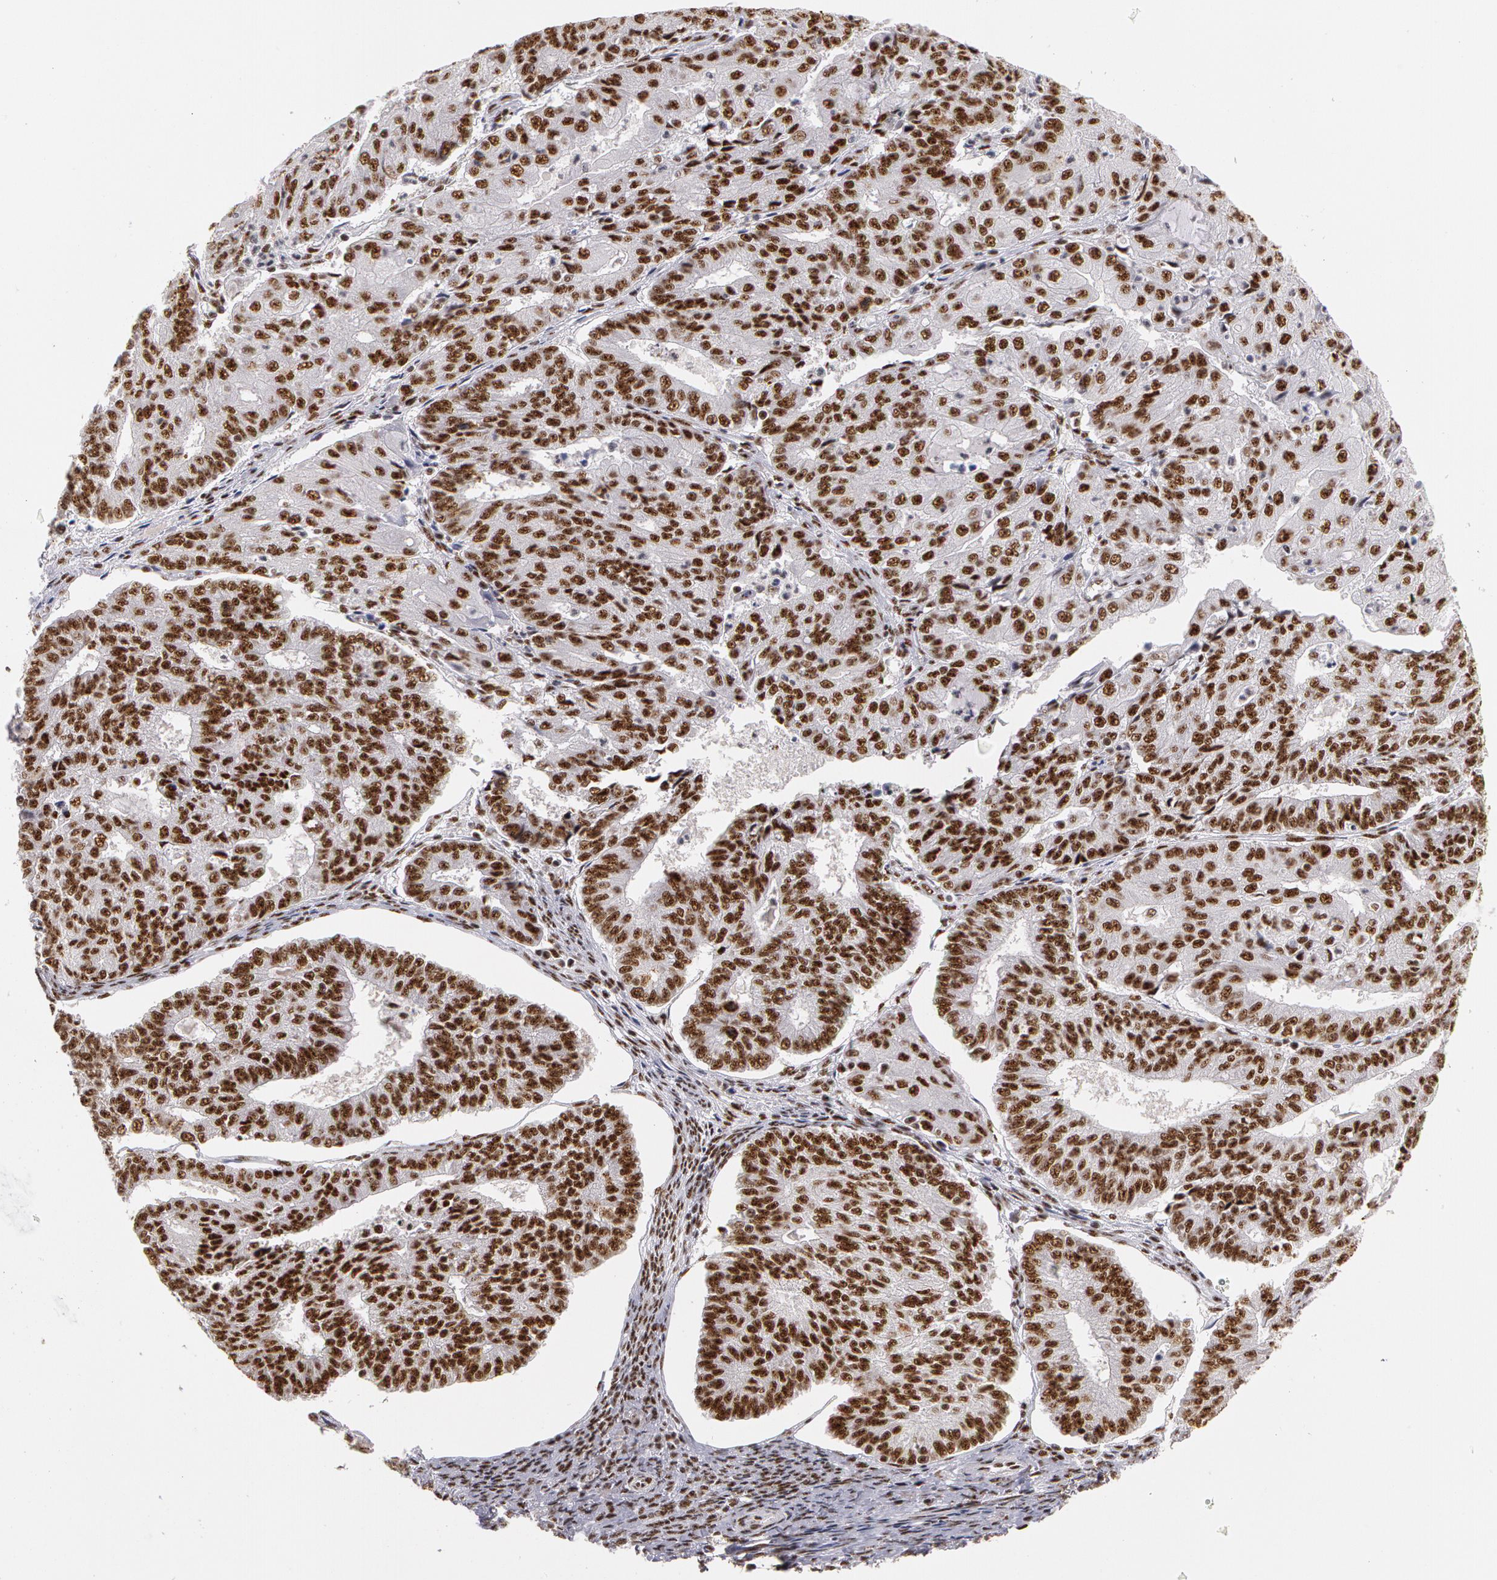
{"staining": {"intensity": "strong", "quantity": "25%-75%", "location": "nuclear"}, "tissue": "endometrial cancer", "cell_type": "Tumor cells", "image_type": "cancer", "snomed": [{"axis": "morphology", "description": "Adenocarcinoma, NOS"}, {"axis": "topography", "description": "Endometrium"}], "caption": "An image of human endometrial cancer (adenocarcinoma) stained for a protein shows strong nuclear brown staining in tumor cells. (brown staining indicates protein expression, while blue staining denotes nuclei).", "gene": "PNN", "patient": {"sex": "female", "age": 56}}